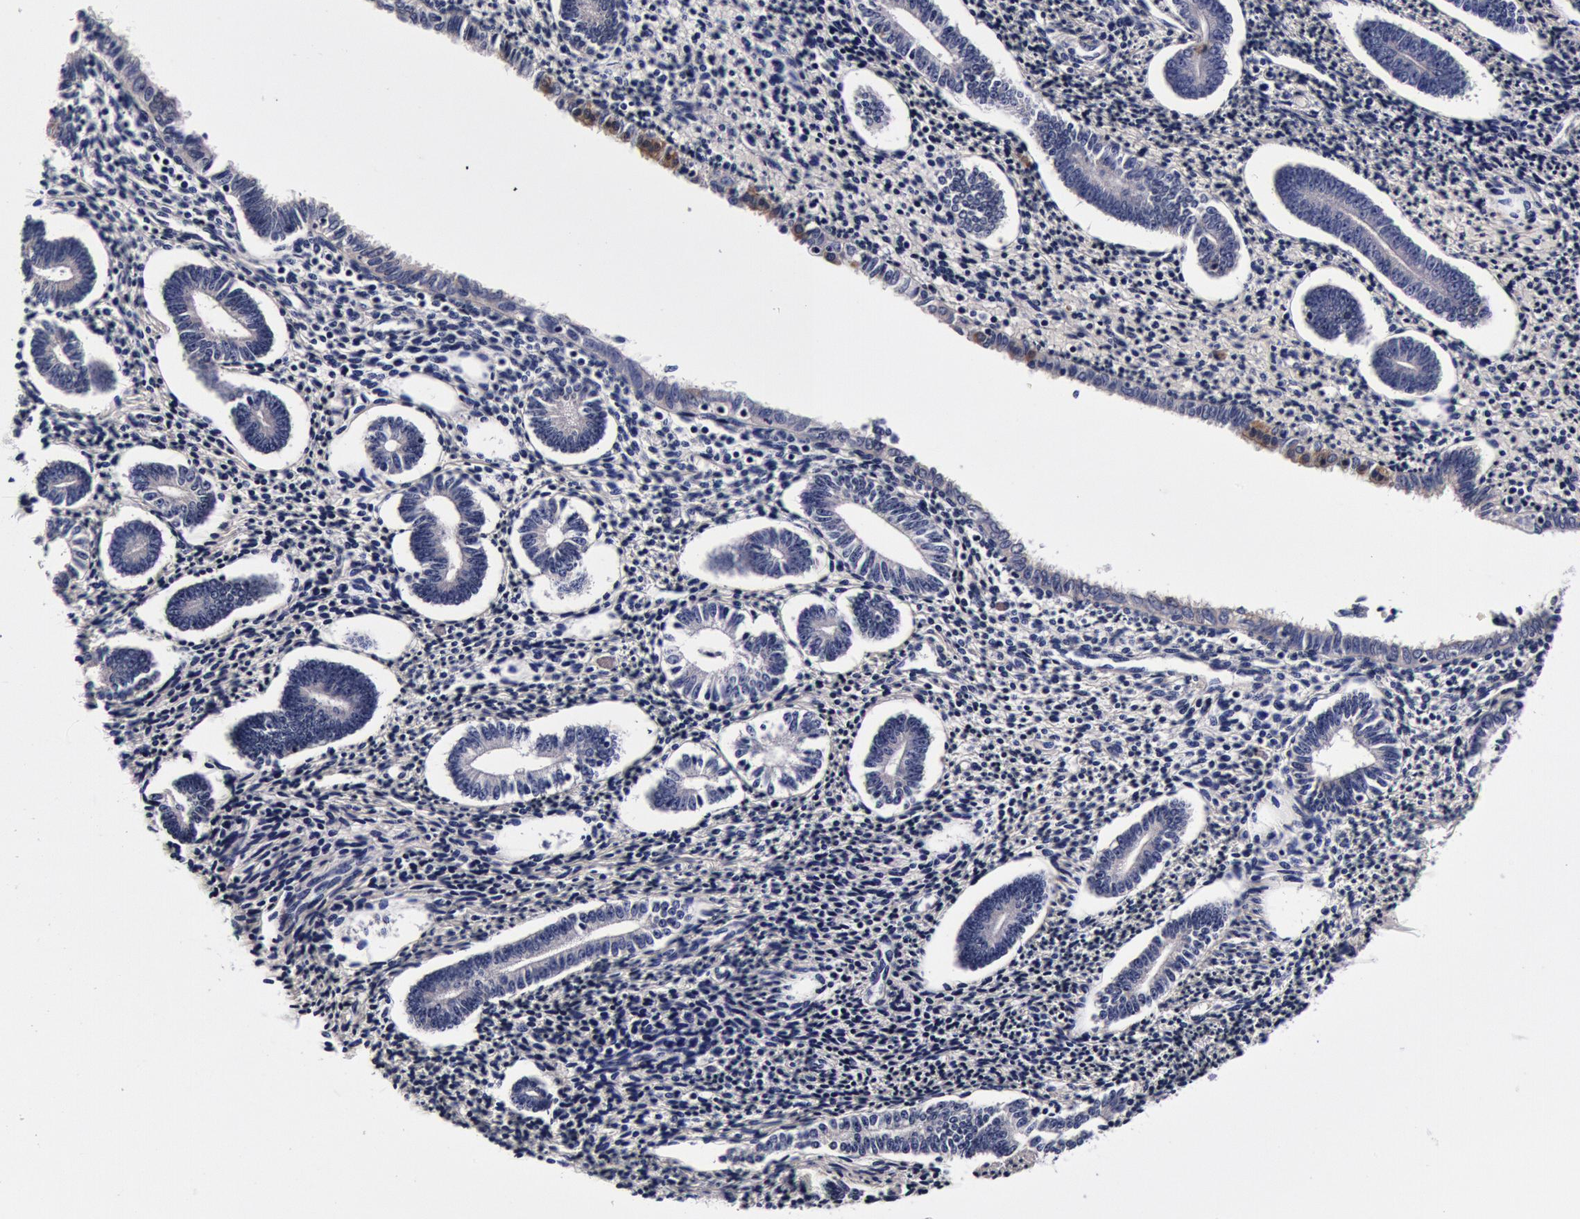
{"staining": {"intensity": "negative", "quantity": "none", "location": "none"}, "tissue": "endometrium", "cell_type": "Cells in endometrial stroma", "image_type": "normal", "snomed": [{"axis": "morphology", "description": "Normal tissue, NOS"}, {"axis": "topography", "description": "Endometrium"}], "caption": "Histopathology image shows no significant protein expression in cells in endometrial stroma of unremarkable endometrium. (DAB (3,3'-diaminobenzidine) immunohistochemistry (IHC) with hematoxylin counter stain).", "gene": "CCDC22", "patient": {"sex": "female", "age": 52}}